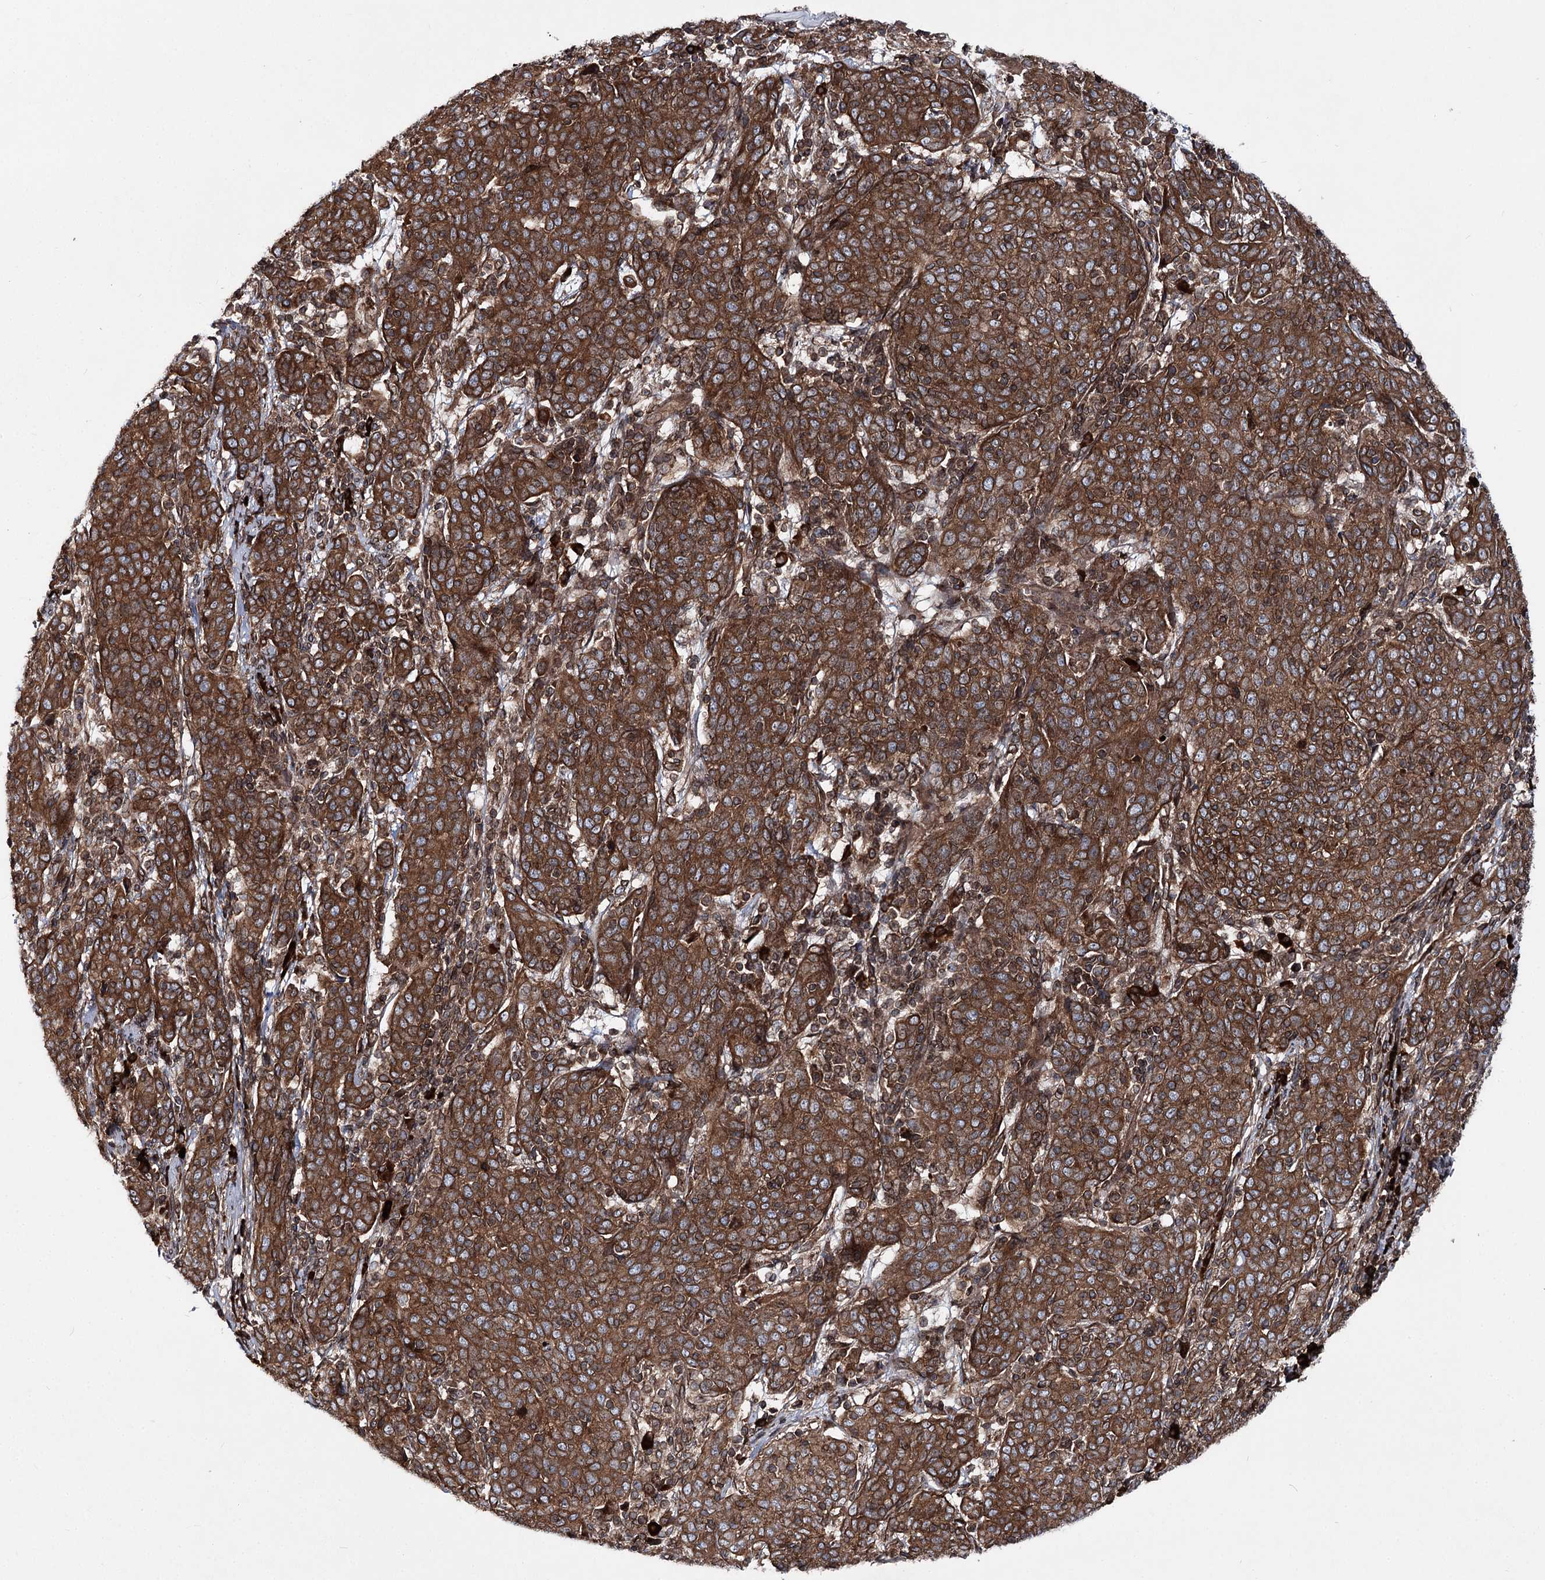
{"staining": {"intensity": "strong", "quantity": ">75%", "location": "cytoplasmic/membranous"}, "tissue": "cervical cancer", "cell_type": "Tumor cells", "image_type": "cancer", "snomed": [{"axis": "morphology", "description": "Squamous cell carcinoma, NOS"}, {"axis": "topography", "description": "Cervix"}], "caption": "Cervical cancer stained for a protein (brown) shows strong cytoplasmic/membranous positive expression in approximately >75% of tumor cells.", "gene": "FGFR1OP2", "patient": {"sex": "female", "age": 67}}